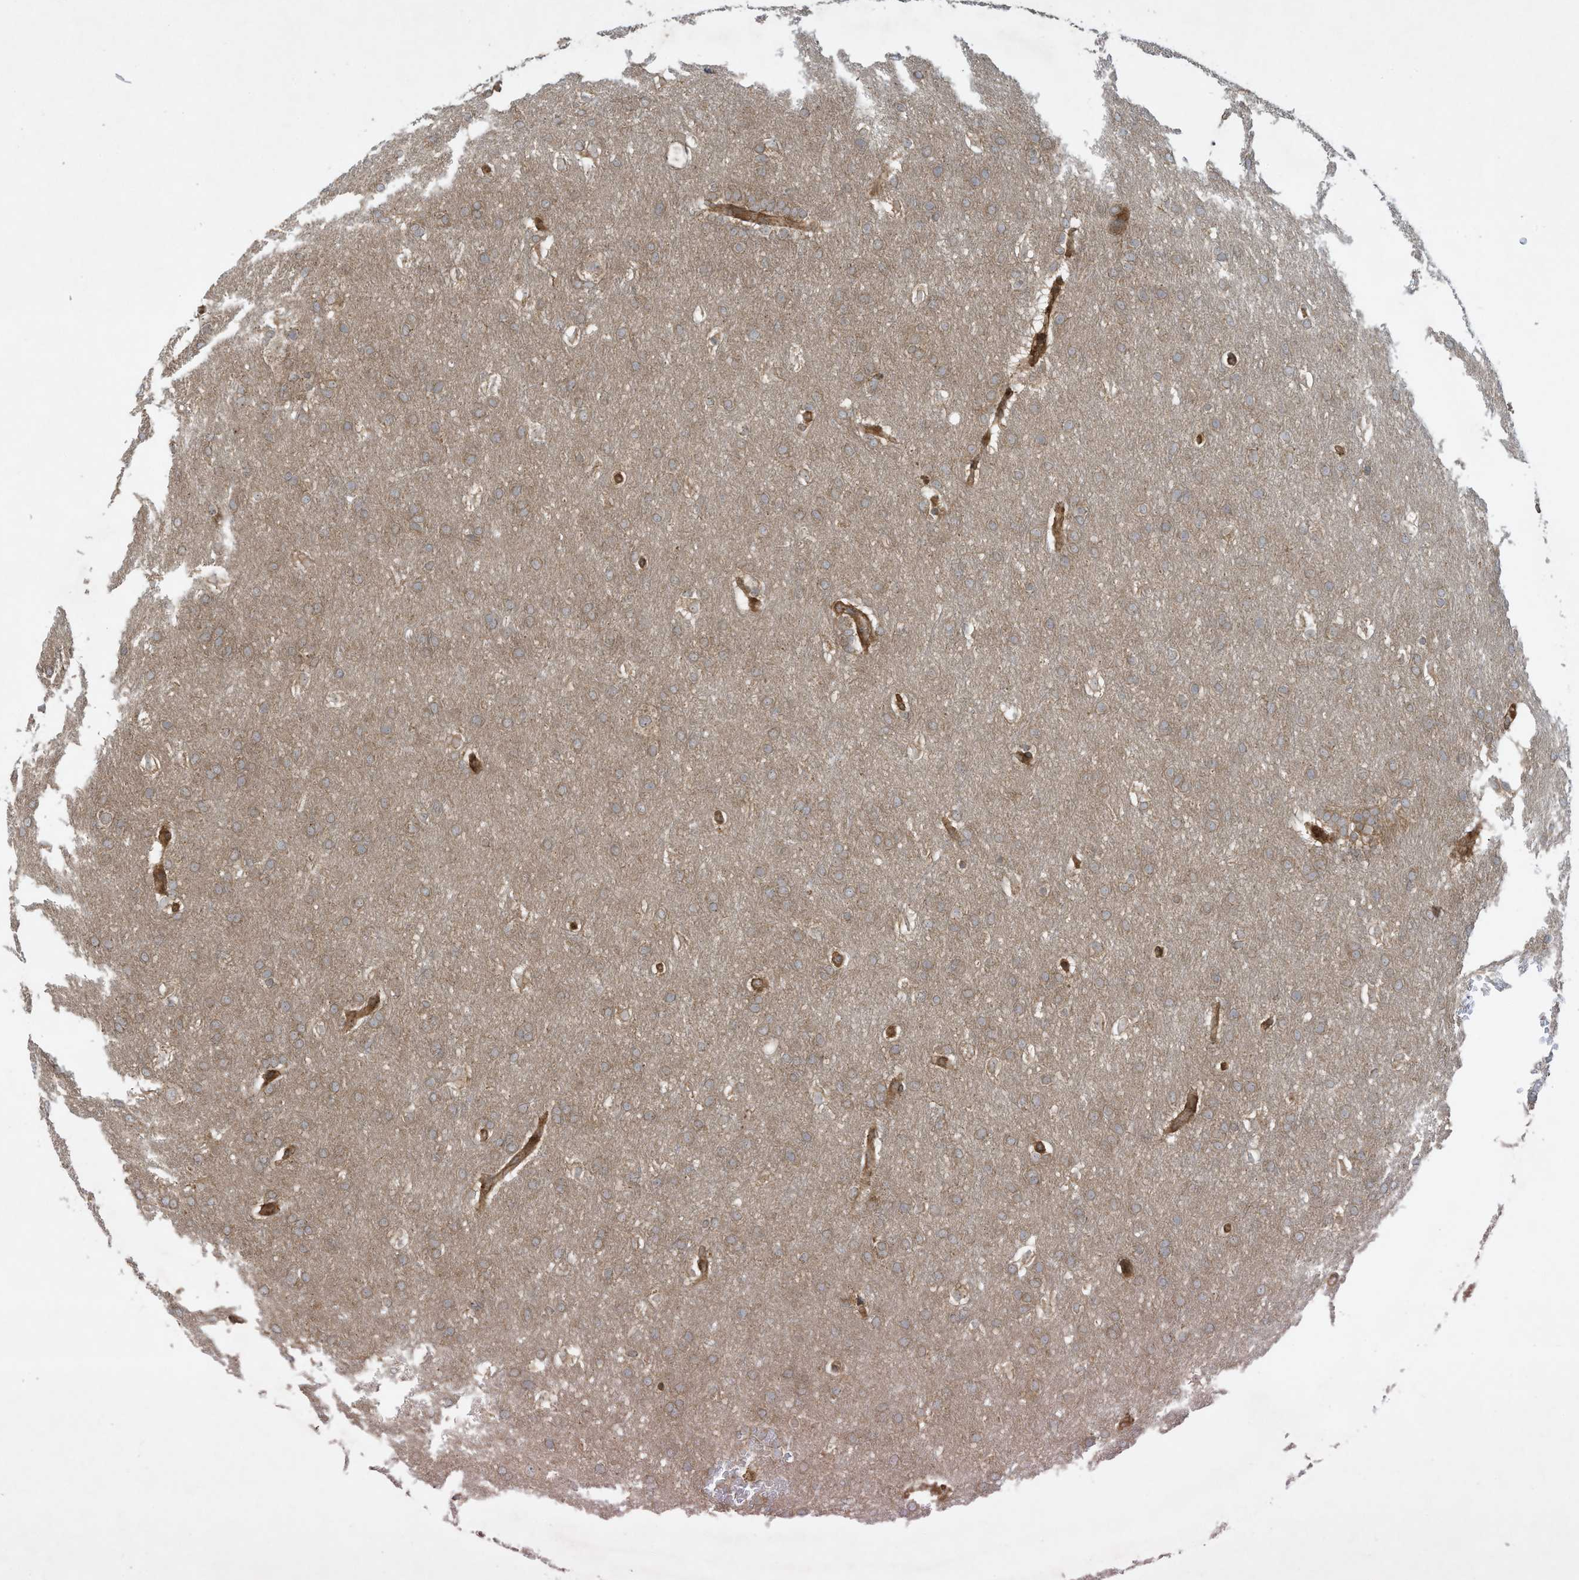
{"staining": {"intensity": "moderate", "quantity": ">75%", "location": "cytoplasmic/membranous"}, "tissue": "glioma", "cell_type": "Tumor cells", "image_type": "cancer", "snomed": [{"axis": "morphology", "description": "Glioma, malignant, Low grade"}, {"axis": "topography", "description": "Brain"}], "caption": "Protein expression analysis of low-grade glioma (malignant) displays moderate cytoplasmic/membranous positivity in approximately >75% of tumor cells.", "gene": "DDIT4", "patient": {"sex": "female", "age": 37}}